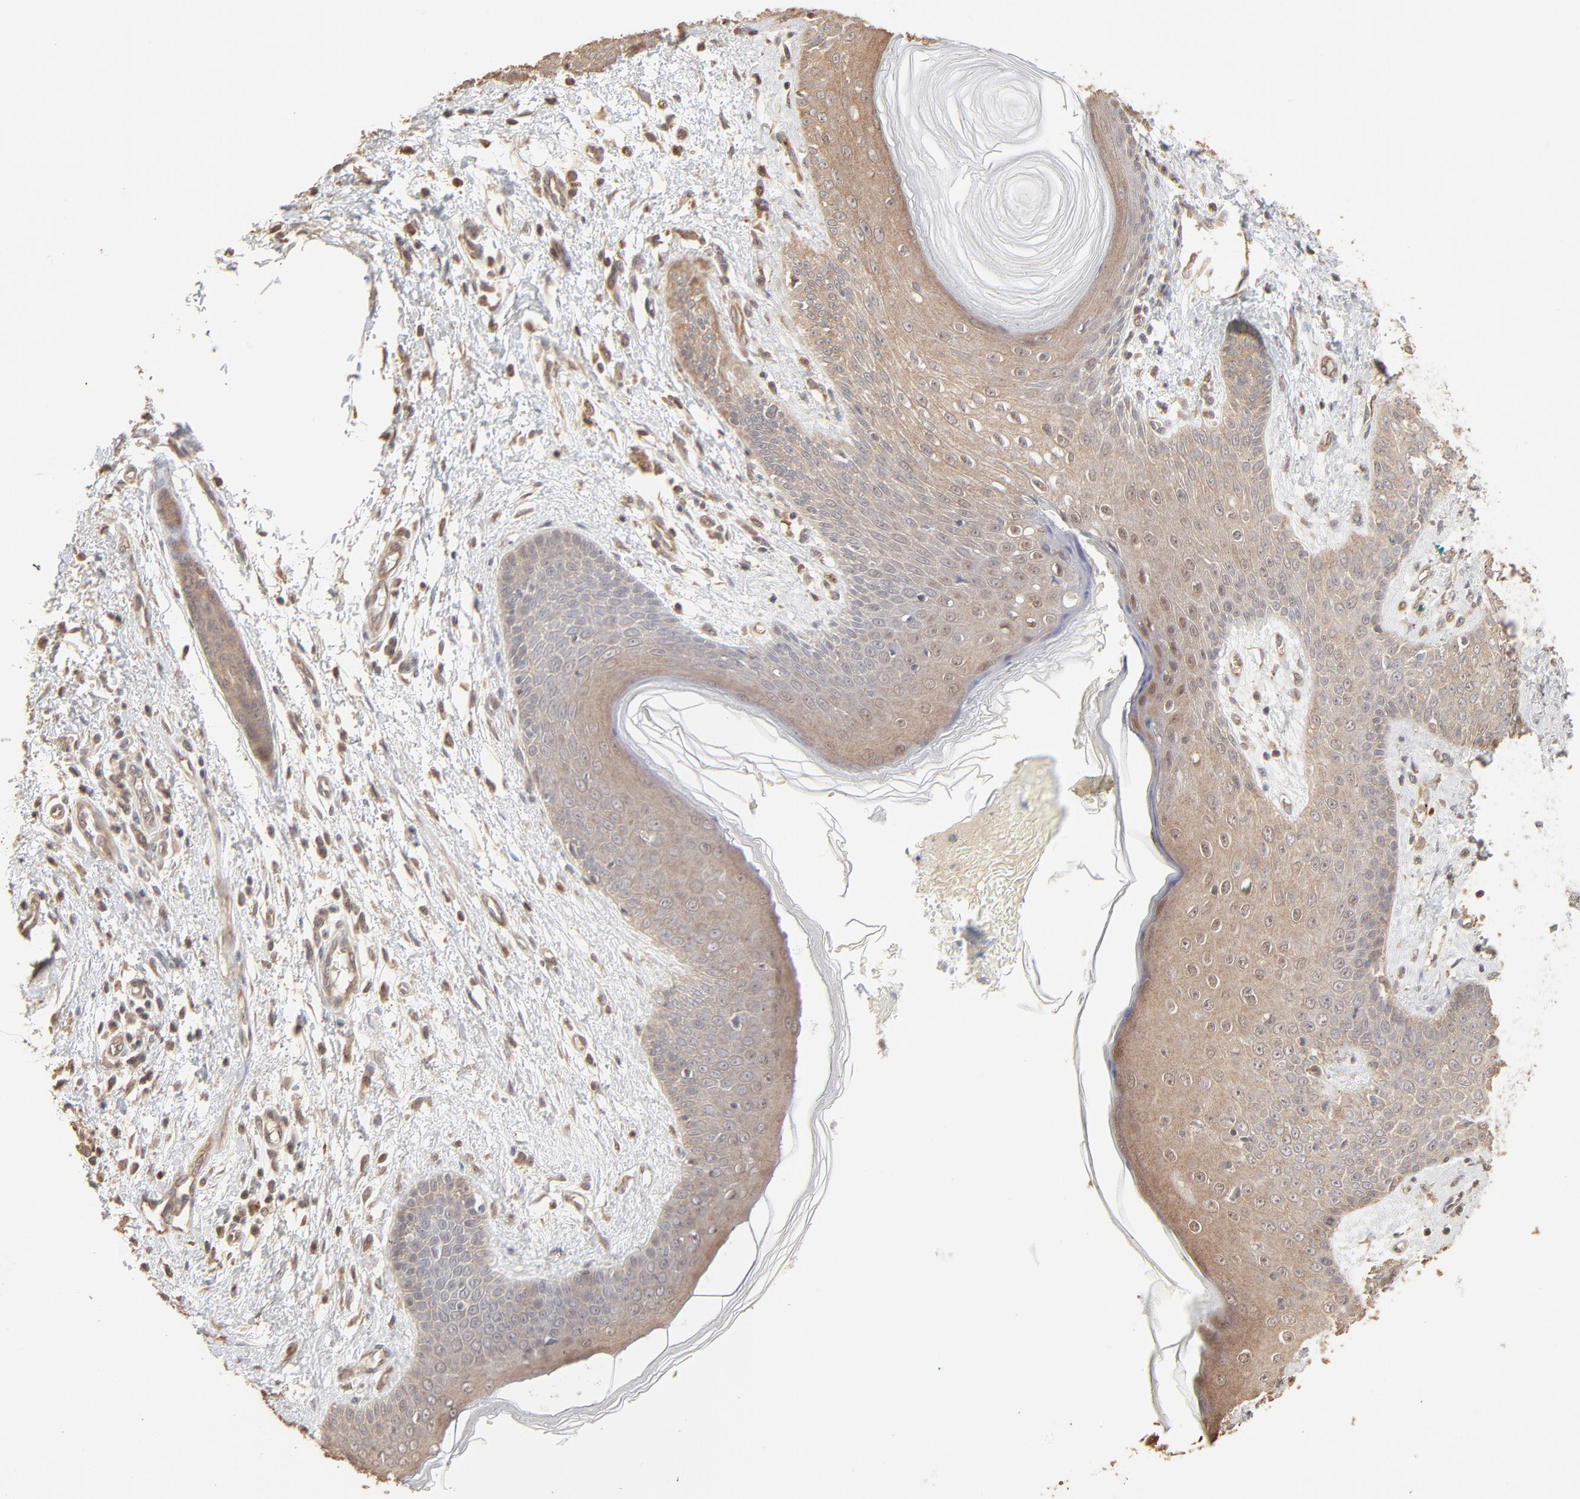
{"staining": {"intensity": "weak", "quantity": ">75%", "location": "cytoplasmic/membranous"}, "tissue": "skin cancer", "cell_type": "Tumor cells", "image_type": "cancer", "snomed": [{"axis": "morphology", "description": "Basal cell carcinoma"}, {"axis": "topography", "description": "Skin"}], "caption": "A photomicrograph of human basal cell carcinoma (skin) stained for a protein reveals weak cytoplasmic/membranous brown staining in tumor cells. (Stains: DAB (3,3'-diaminobenzidine) in brown, nuclei in blue, Microscopy: brightfield microscopy at high magnification).", "gene": "PPP2CA", "patient": {"sex": "female", "age": 64}}